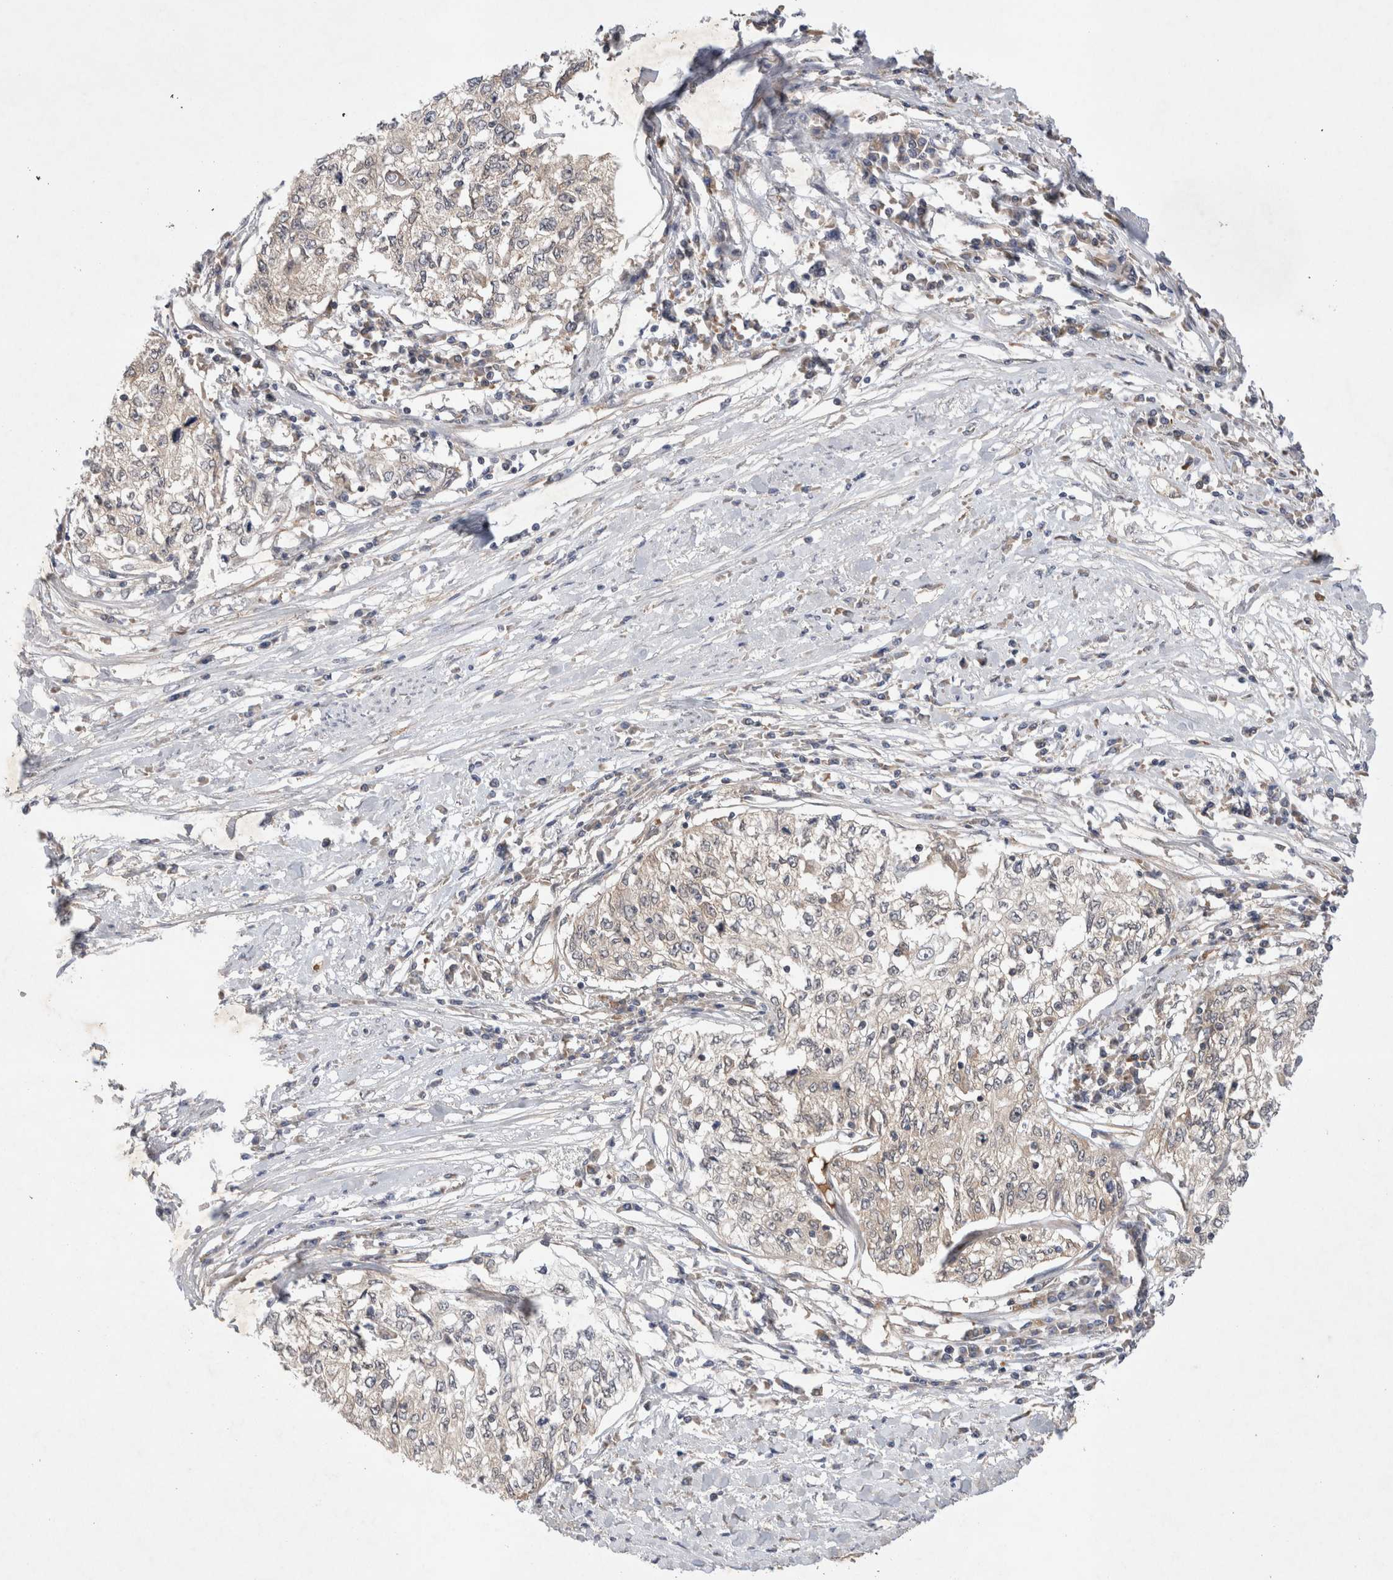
{"staining": {"intensity": "negative", "quantity": "none", "location": "none"}, "tissue": "cervical cancer", "cell_type": "Tumor cells", "image_type": "cancer", "snomed": [{"axis": "morphology", "description": "Squamous cell carcinoma, NOS"}, {"axis": "topography", "description": "Cervix"}], "caption": "Tumor cells are negative for brown protein staining in cervical cancer. Nuclei are stained in blue.", "gene": "EIF3E", "patient": {"sex": "female", "age": 57}}